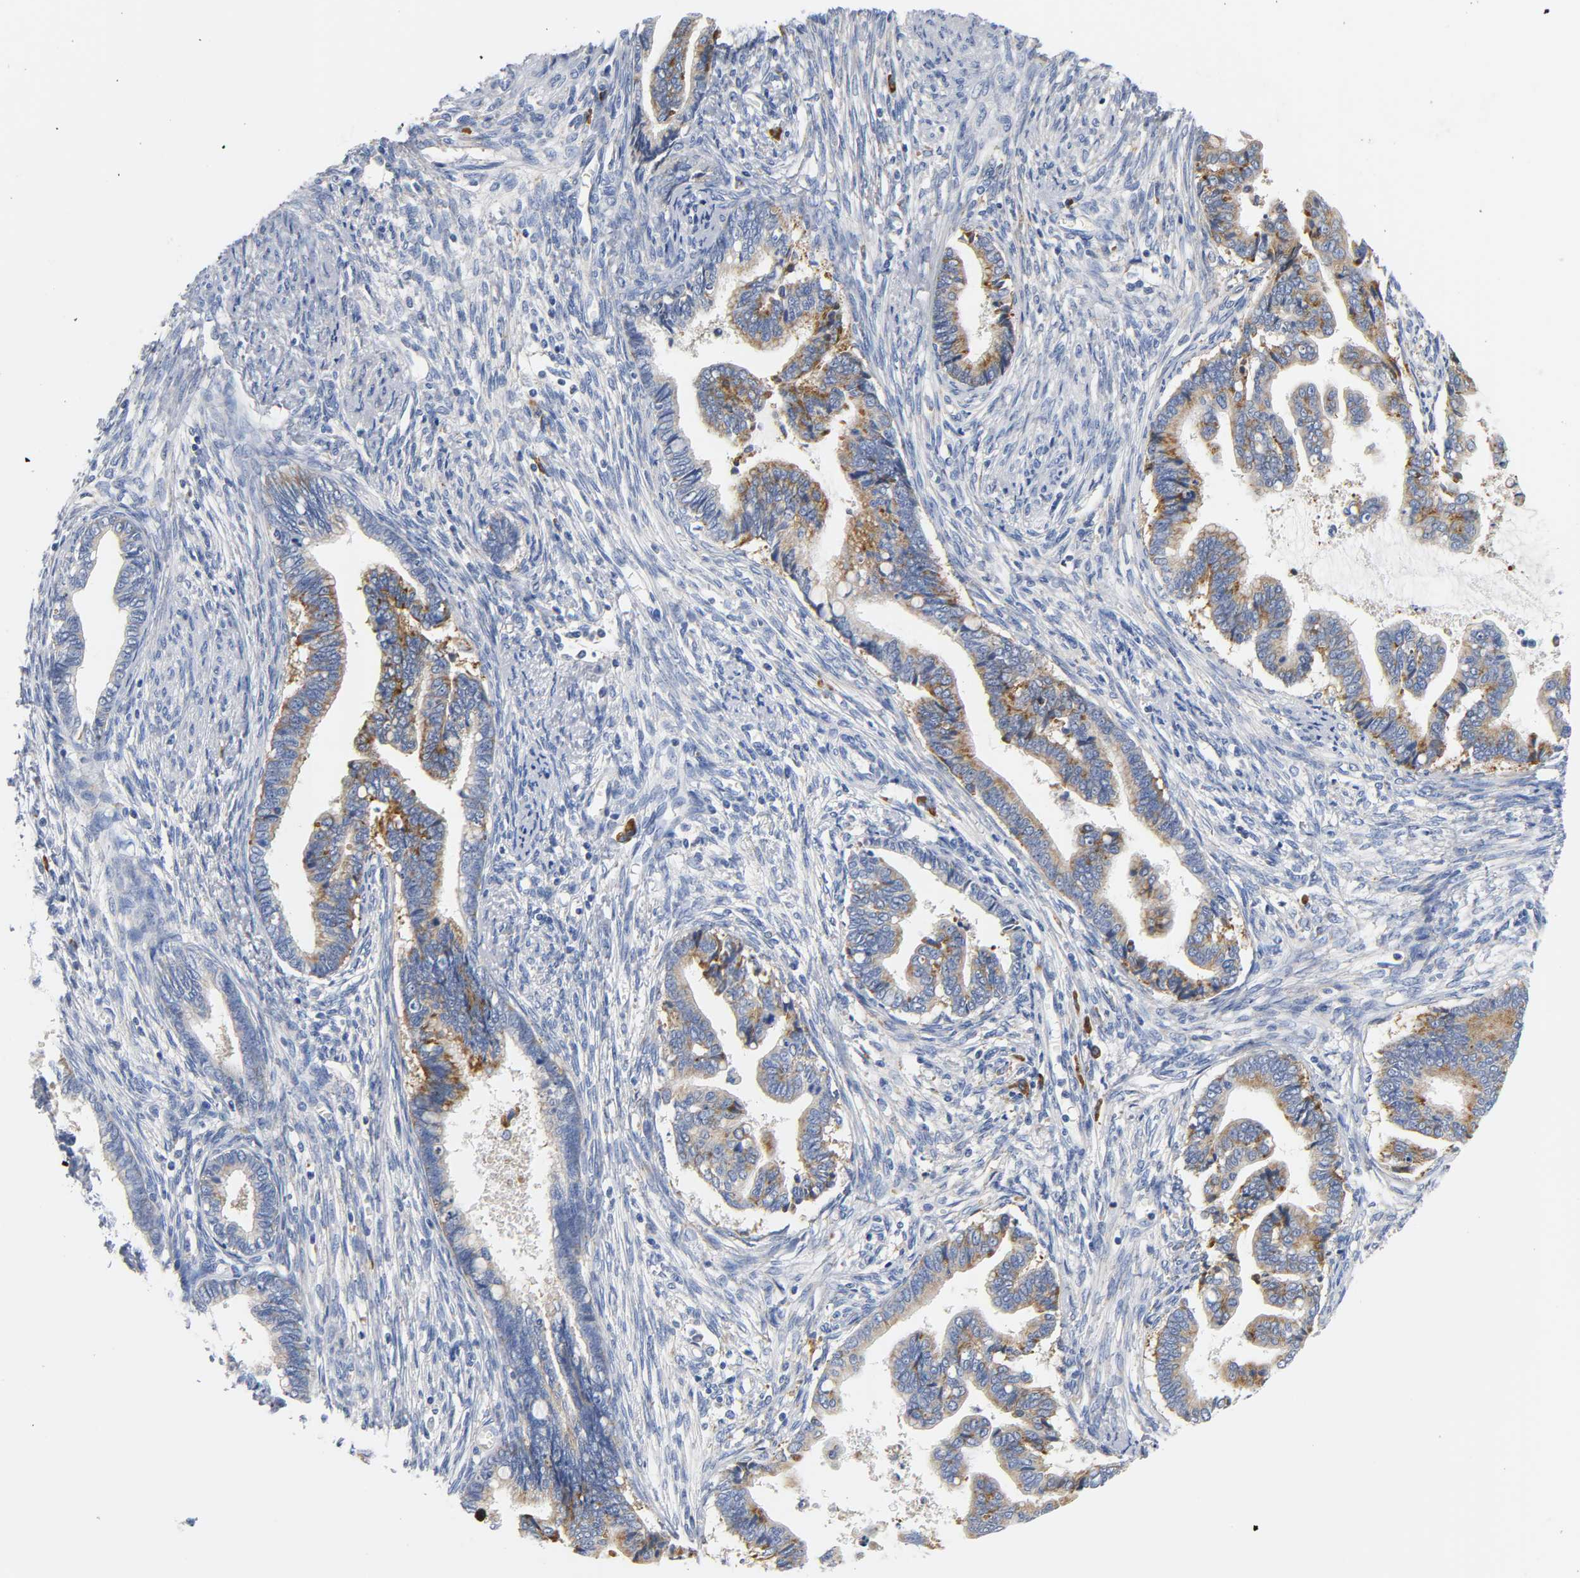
{"staining": {"intensity": "strong", "quantity": "25%-75%", "location": "cytoplasmic/membranous"}, "tissue": "cervical cancer", "cell_type": "Tumor cells", "image_type": "cancer", "snomed": [{"axis": "morphology", "description": "Adenocarcinoma, NOS"}, {"axis": "topography", "description": "Cervix"}], "caption": "Protein expression analysis of human adenocarcinoma (cervical) reveals strong cytoplasmic/membranous positivity in approximately 25%-75% of tumor cells.", "gene": "REL", "patient": {"sex": "female", "age": 44}}